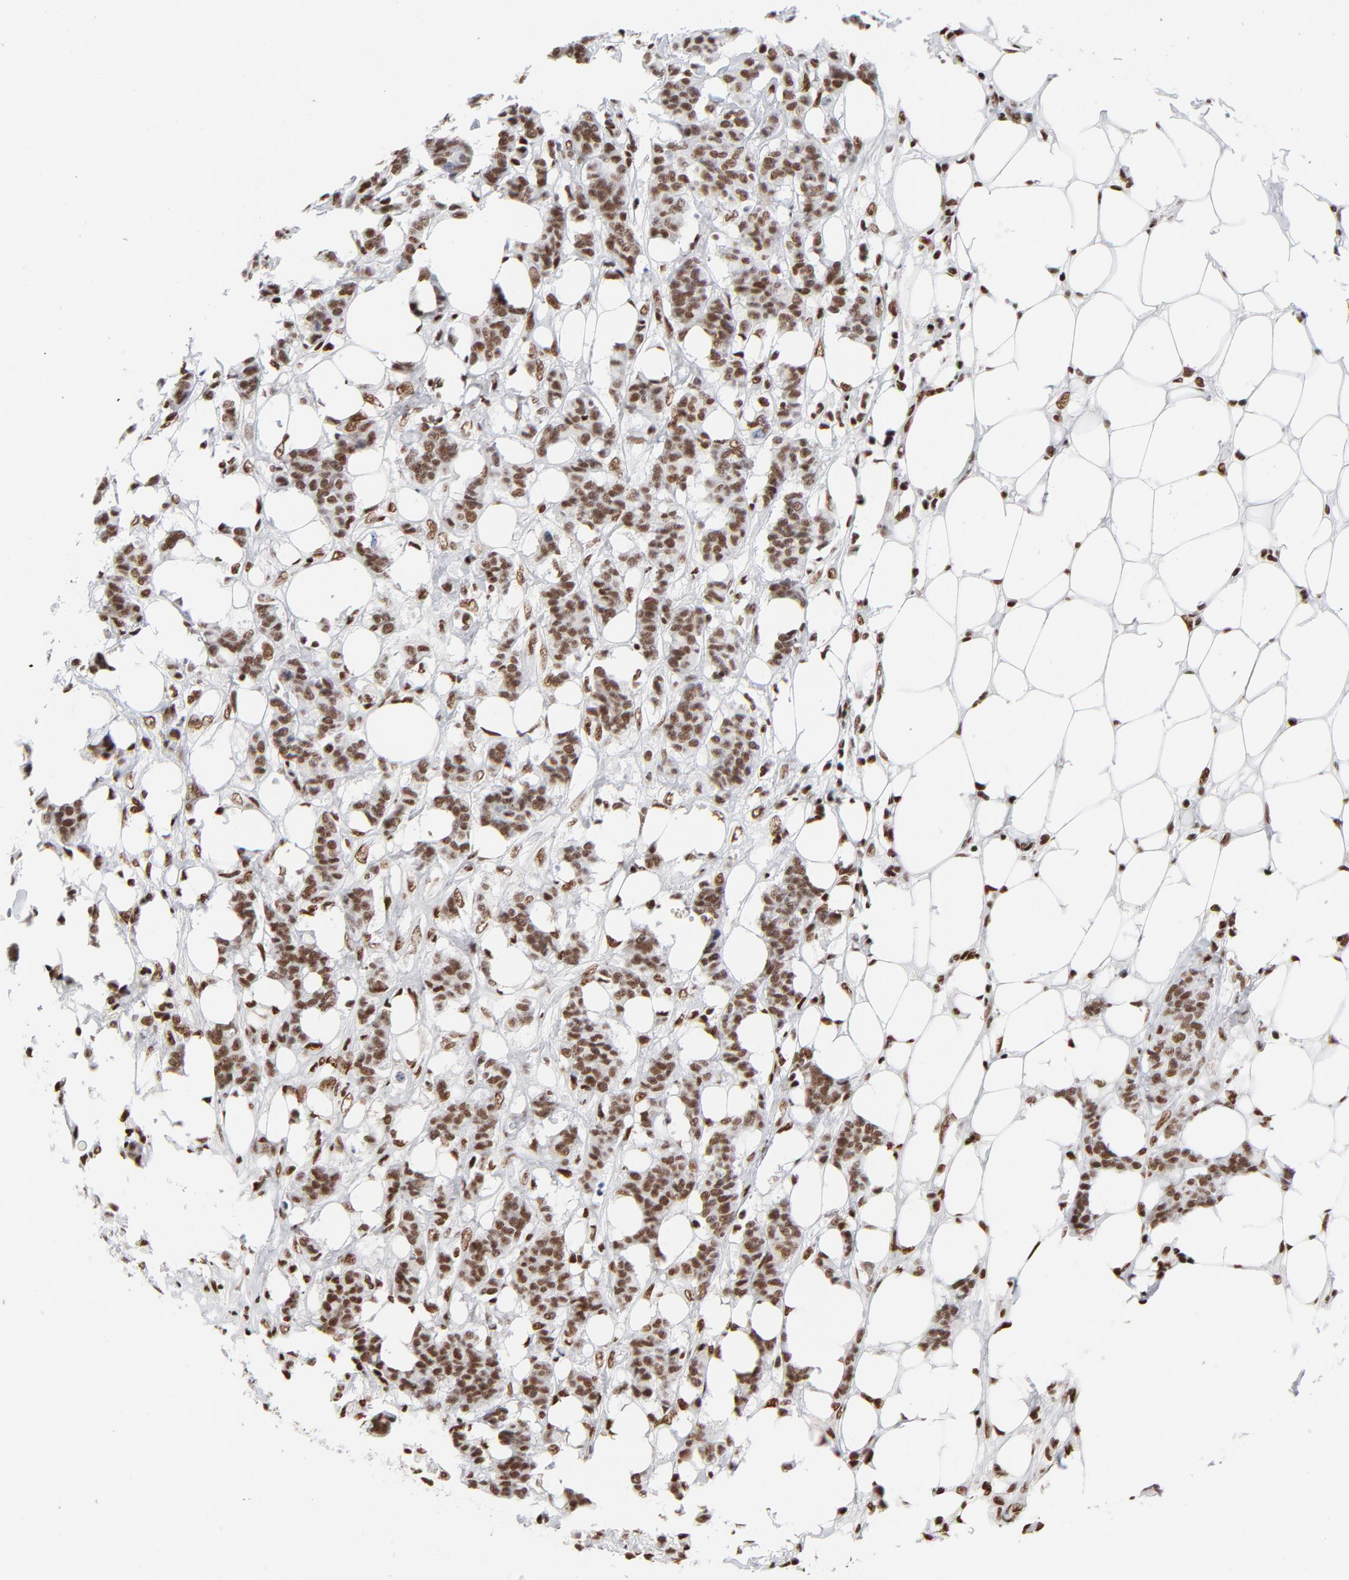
{"staining": {"intensity": "strong", "quantity": ">75%", "location": "nuclear"}, "tissue": "breast cancer", "cell_type": "Tumor cells", "image_type": "cancer", "snomed": [{"axis": "morphology", "description": "Duct carcinoma"}, {"axis": "topography", "description": "Breast"}], "caption": "Protein positivity by immunohistochemistry (IHC) reveals strong nuclear expression in about >75% of tumor cells in breast cancer. The protein is stained brown, and the nuclei are stained in blue (DAB (3,3'-diaminobenzidine) IHC with brightfield microscopy, high magnification).", "gene": "CREB1", "patient": {"sex": "female", "age": 40}}